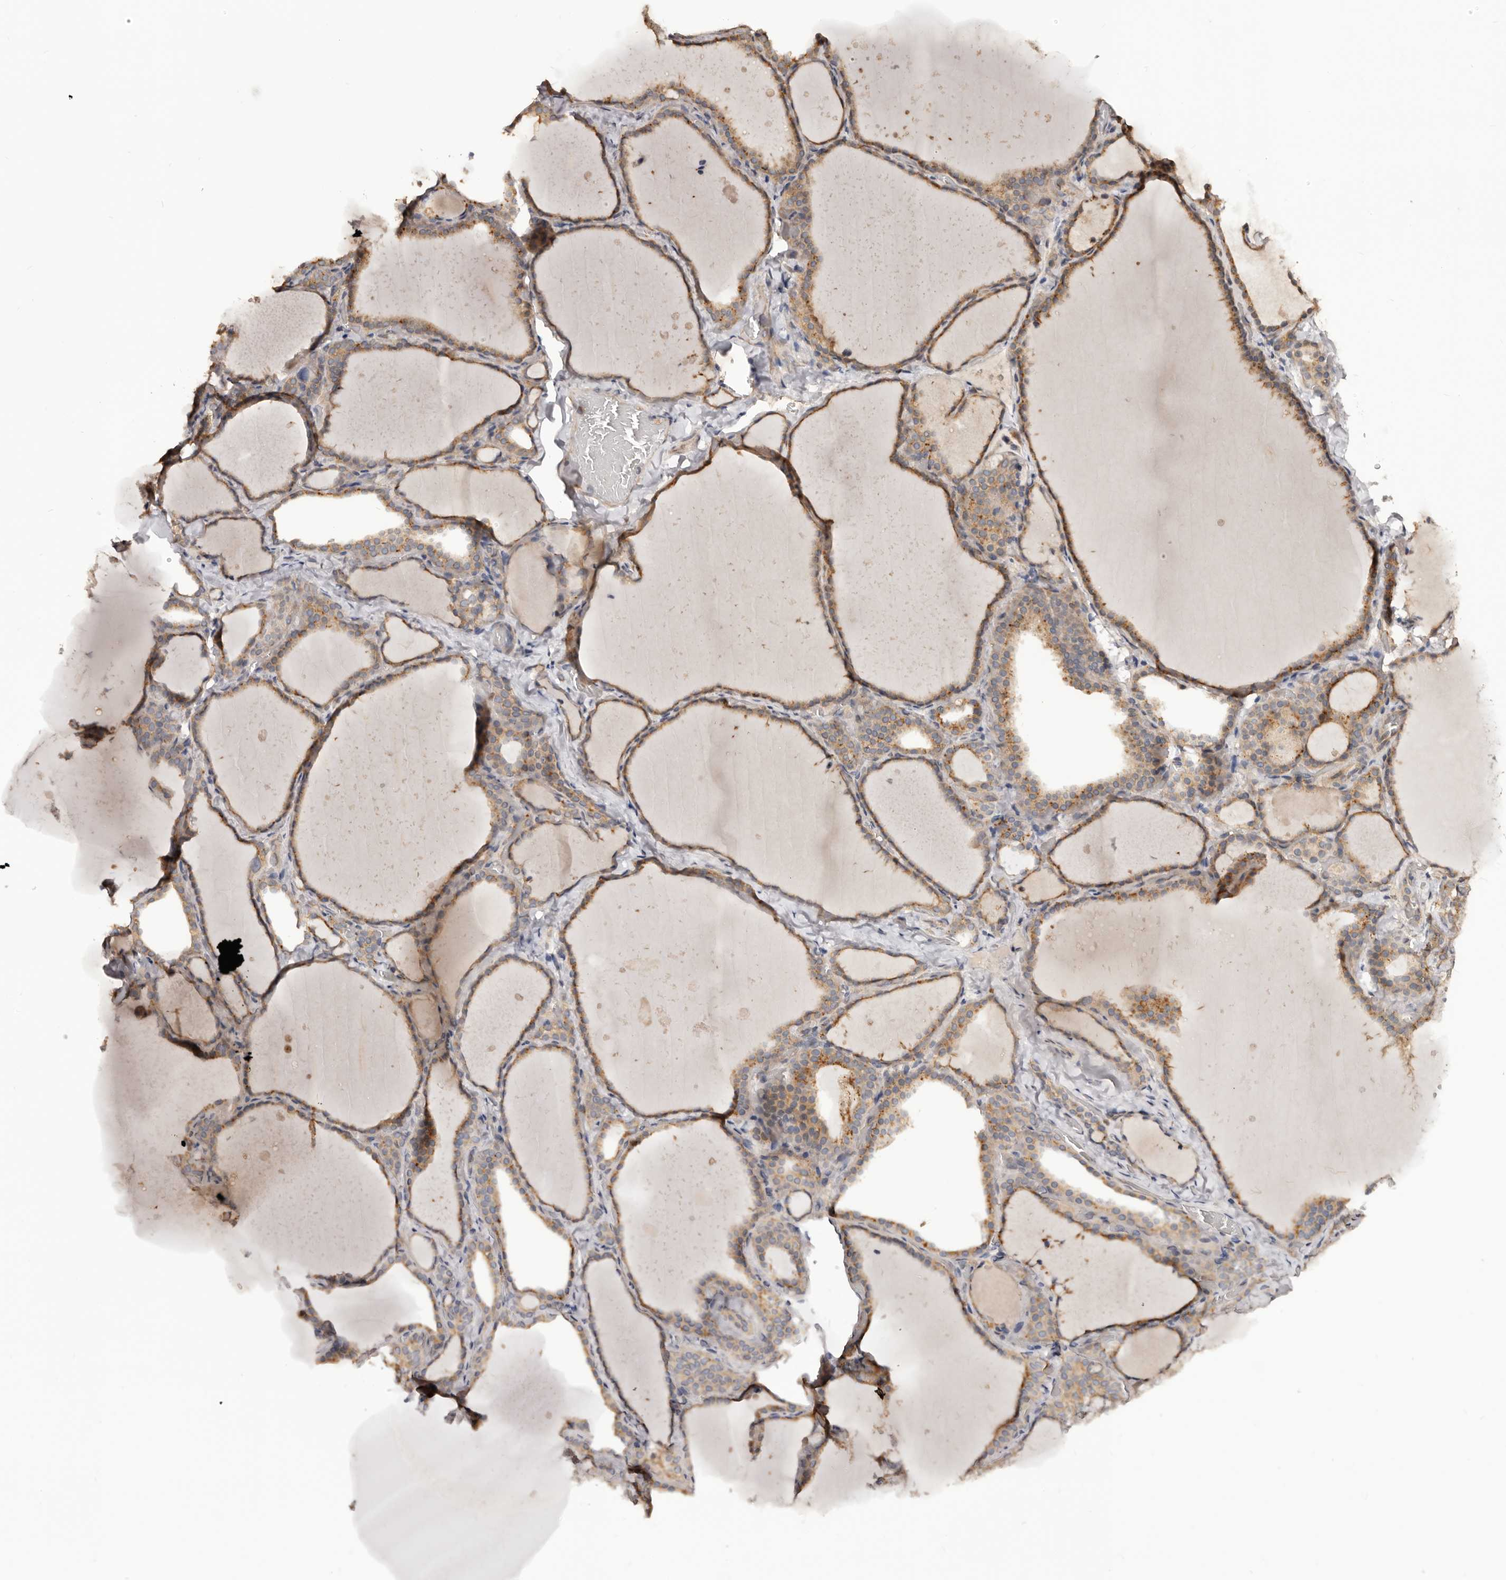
{"staining": {"intensity": "moderate", "quantity": ">75%", "location": "cytoplasmic/membranous"}, "tissue": "thyroid gland", "cell_type": "Glandular cells", "image_type": "normal", "snomed": [{"axis": "morphology", "description": "Normal tissue, NOS"}, {"axis": "topography", "description": "Thyroid gland"}], "caption": "Thyroid gland stained with a brown dye shows moderate cytoplasmic/membranous positive expression in about >75% of glandular cells.", "gene": "KCNJ8", "patient": {"sex": "female", "age": 22}}